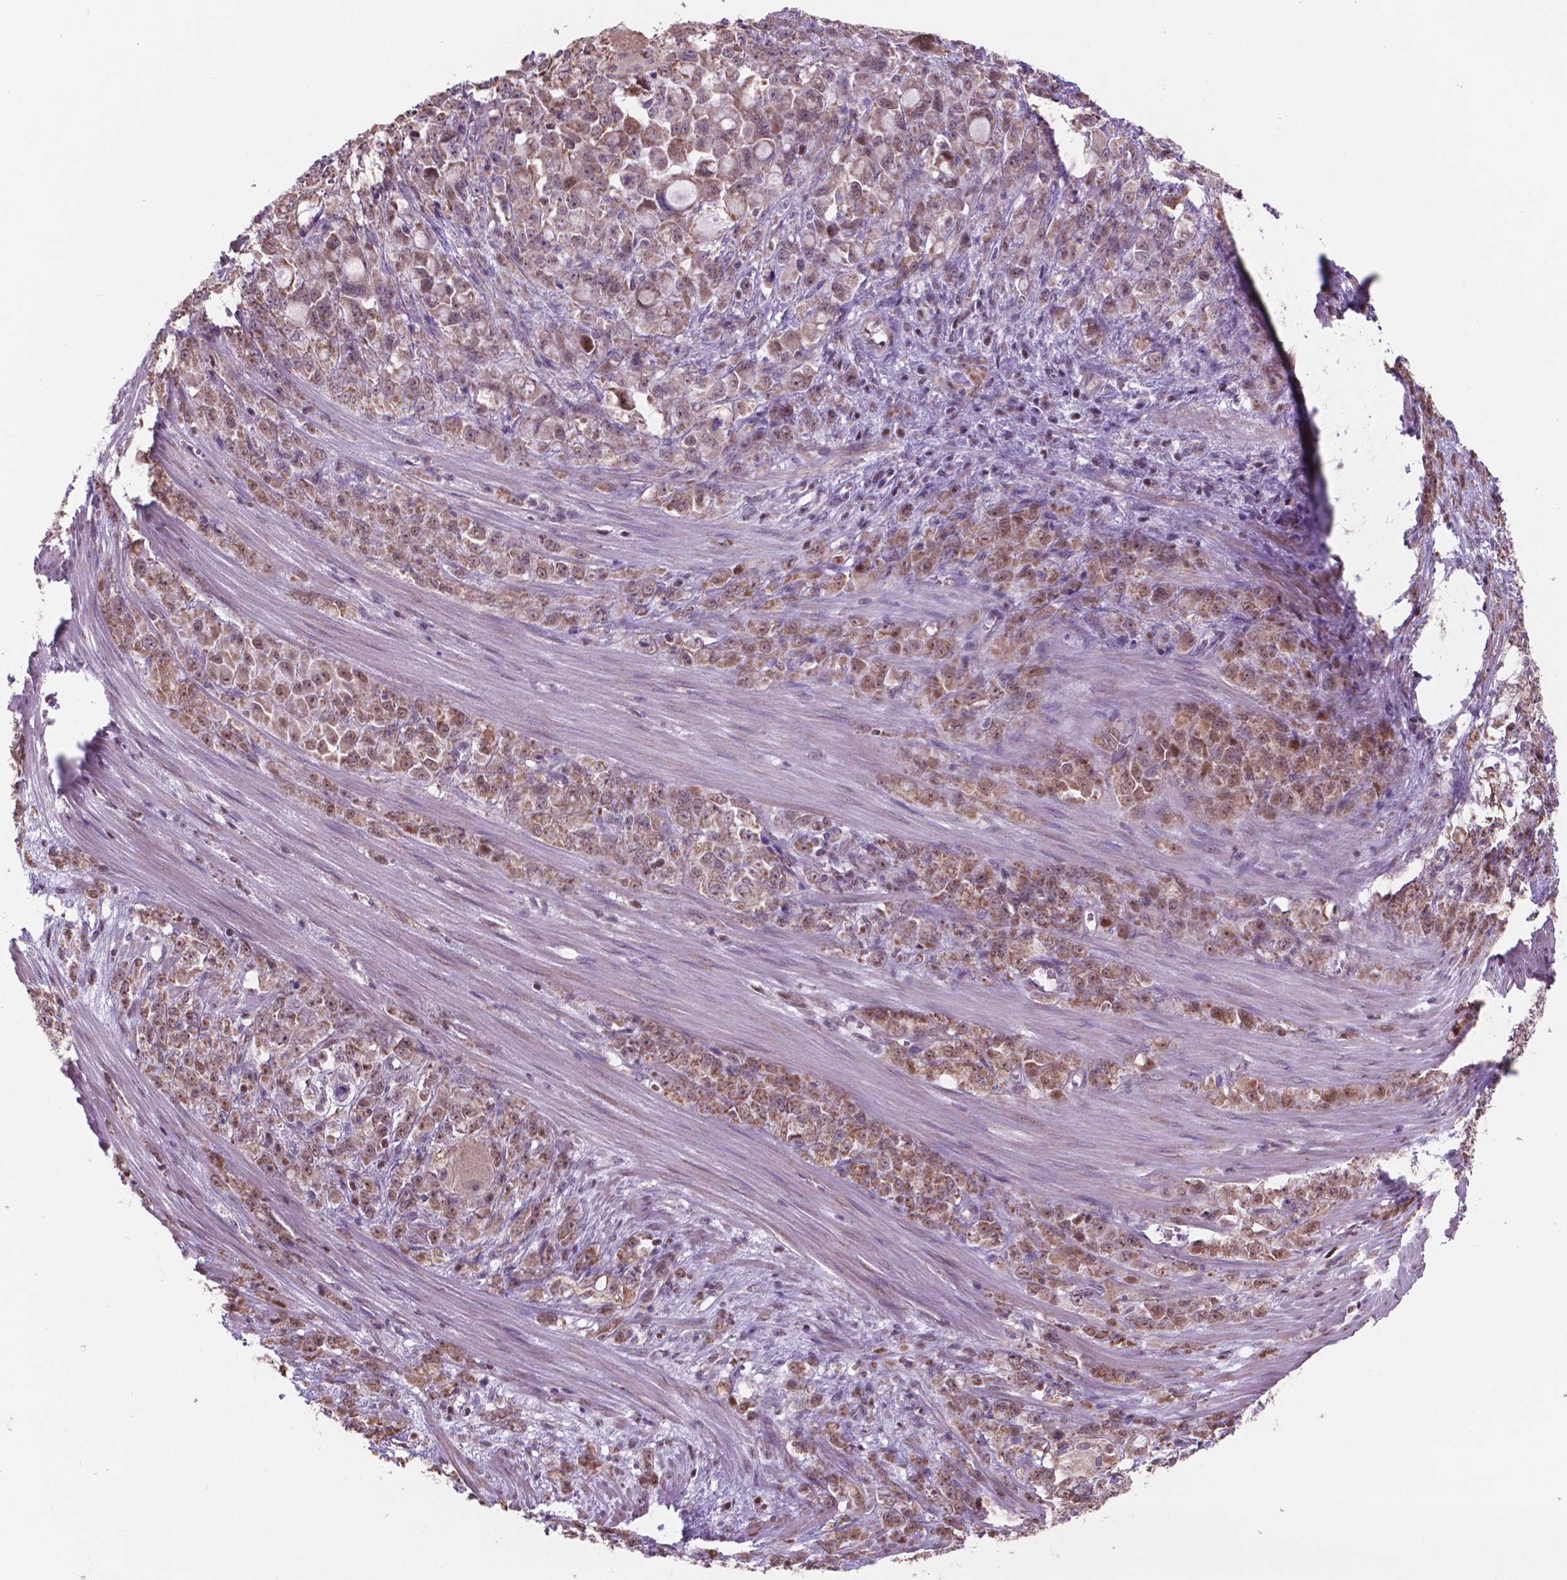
{"staining": {"intensity": "moderate", "quantity": ">75%", "location": "cytoplasmic/membranous"}, "tissue": "stomach cancer", "cell_type": "Tumor cells", "image_type": "cancer", "snomed": [{"axis": "morphology", "description": "Adenocarcinoma, NOS"}, {"axis": "topography", "description": "Stomach"}], "caption": "Stomach cancer (adenocarcinoma) tissue demonstrates moderate cytoplasmic/membranous positivity in approximately >75% of tumor cells", "gene": "NDUFA10", "patient": {"sex": "female", "age": 76}}